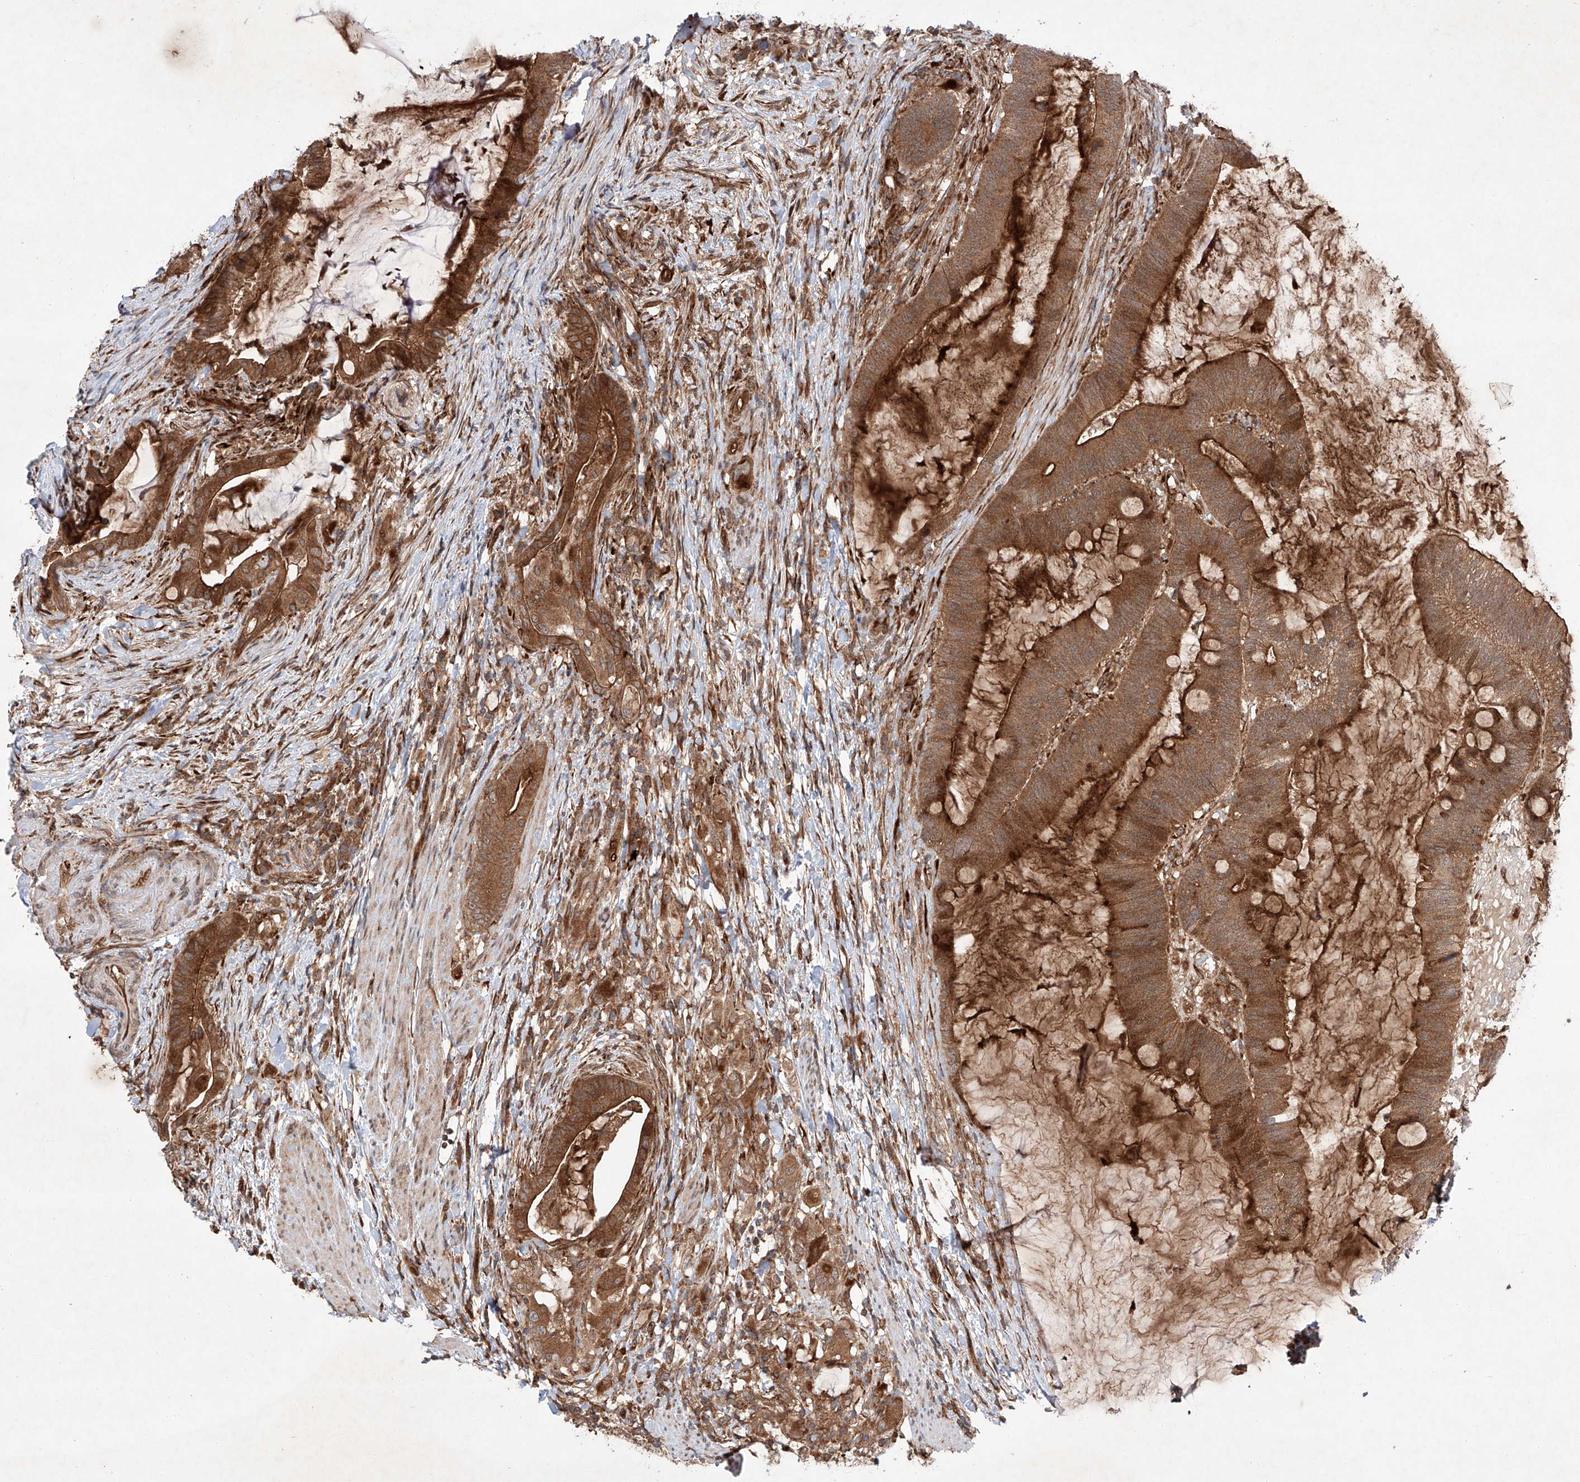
{"staining": {"intensity": "strong", "quantity": ">75%", "location": "cytoplasmic/membranous"}, "tissue": "colorectal cancer", "cell_type": "Tumor cells", "image_type": "cancer", "snomed": [{"axis": "morphology", "description": "Adenocarcinoma, NOS"}, {"axis": "topography", "description": "Colon"}], "caption": "Colorectal cancer stained for a protein (brown) reveals strong cytoplasmic/membranous positive expression in about >75% of tumor cells.", "gene": "ZFP28", "patient": {"sex": "female", "age": 66}}